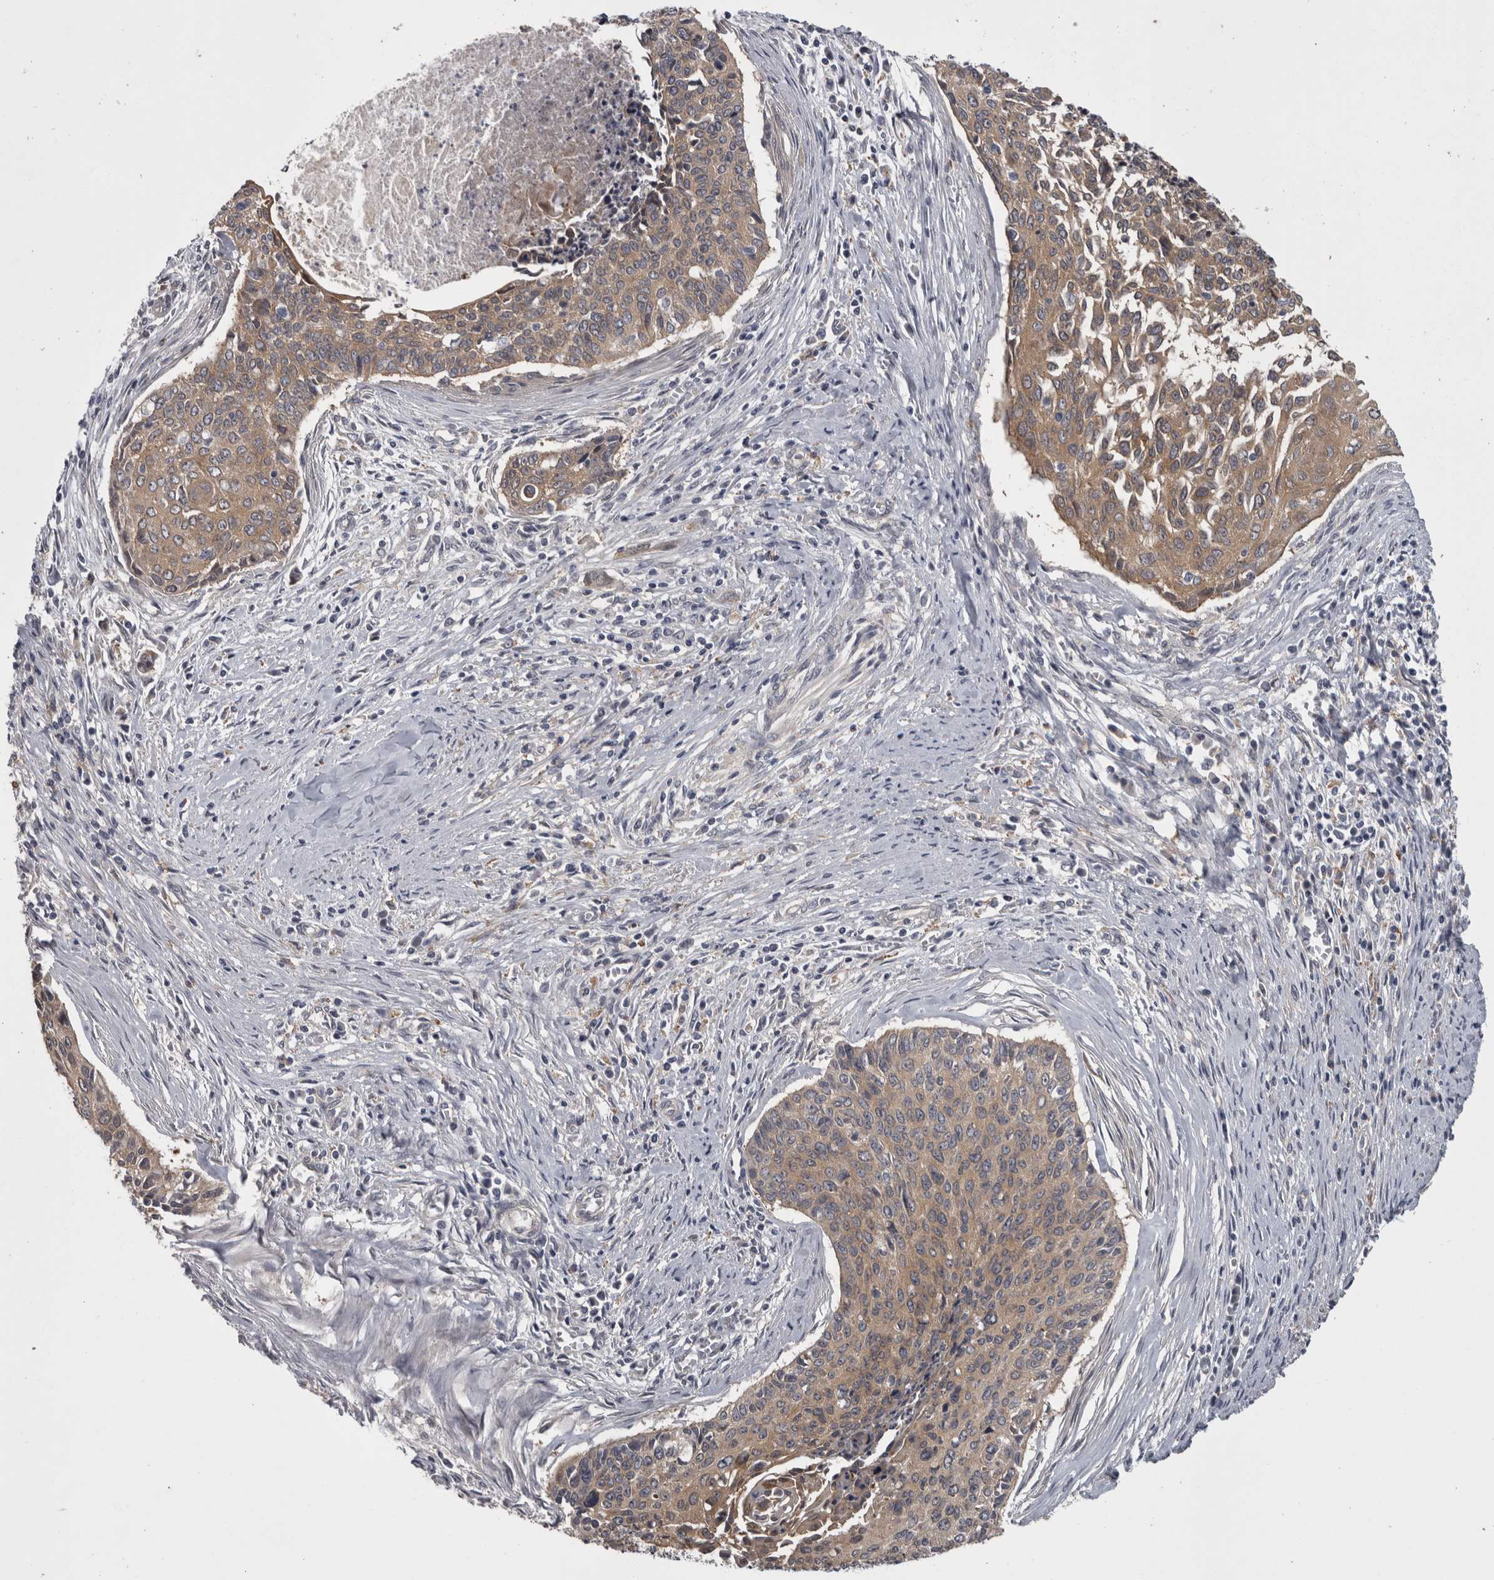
{"staining": {"intensity": "moderate", "quantity": ">75%", "location": "cytoplasmic/membranous"}, "tissue": "cervical cancer", "cell_type": "Tumor cells", "image_type": "cancer", "snomed": [{"axis": "morphology", "description": "Squamous cell carcinoma, NOS"}, {"axis": "topography", "description": "Cervix"}], "caption": "Cervical squamous cell carcinoma stained with a brown dye displays moderate cytoplasmic/membranous positive staining in approximately >75% of tumor cells.", "gene": "PRKCI", "patient": {"sex": "female", "age": 55}}